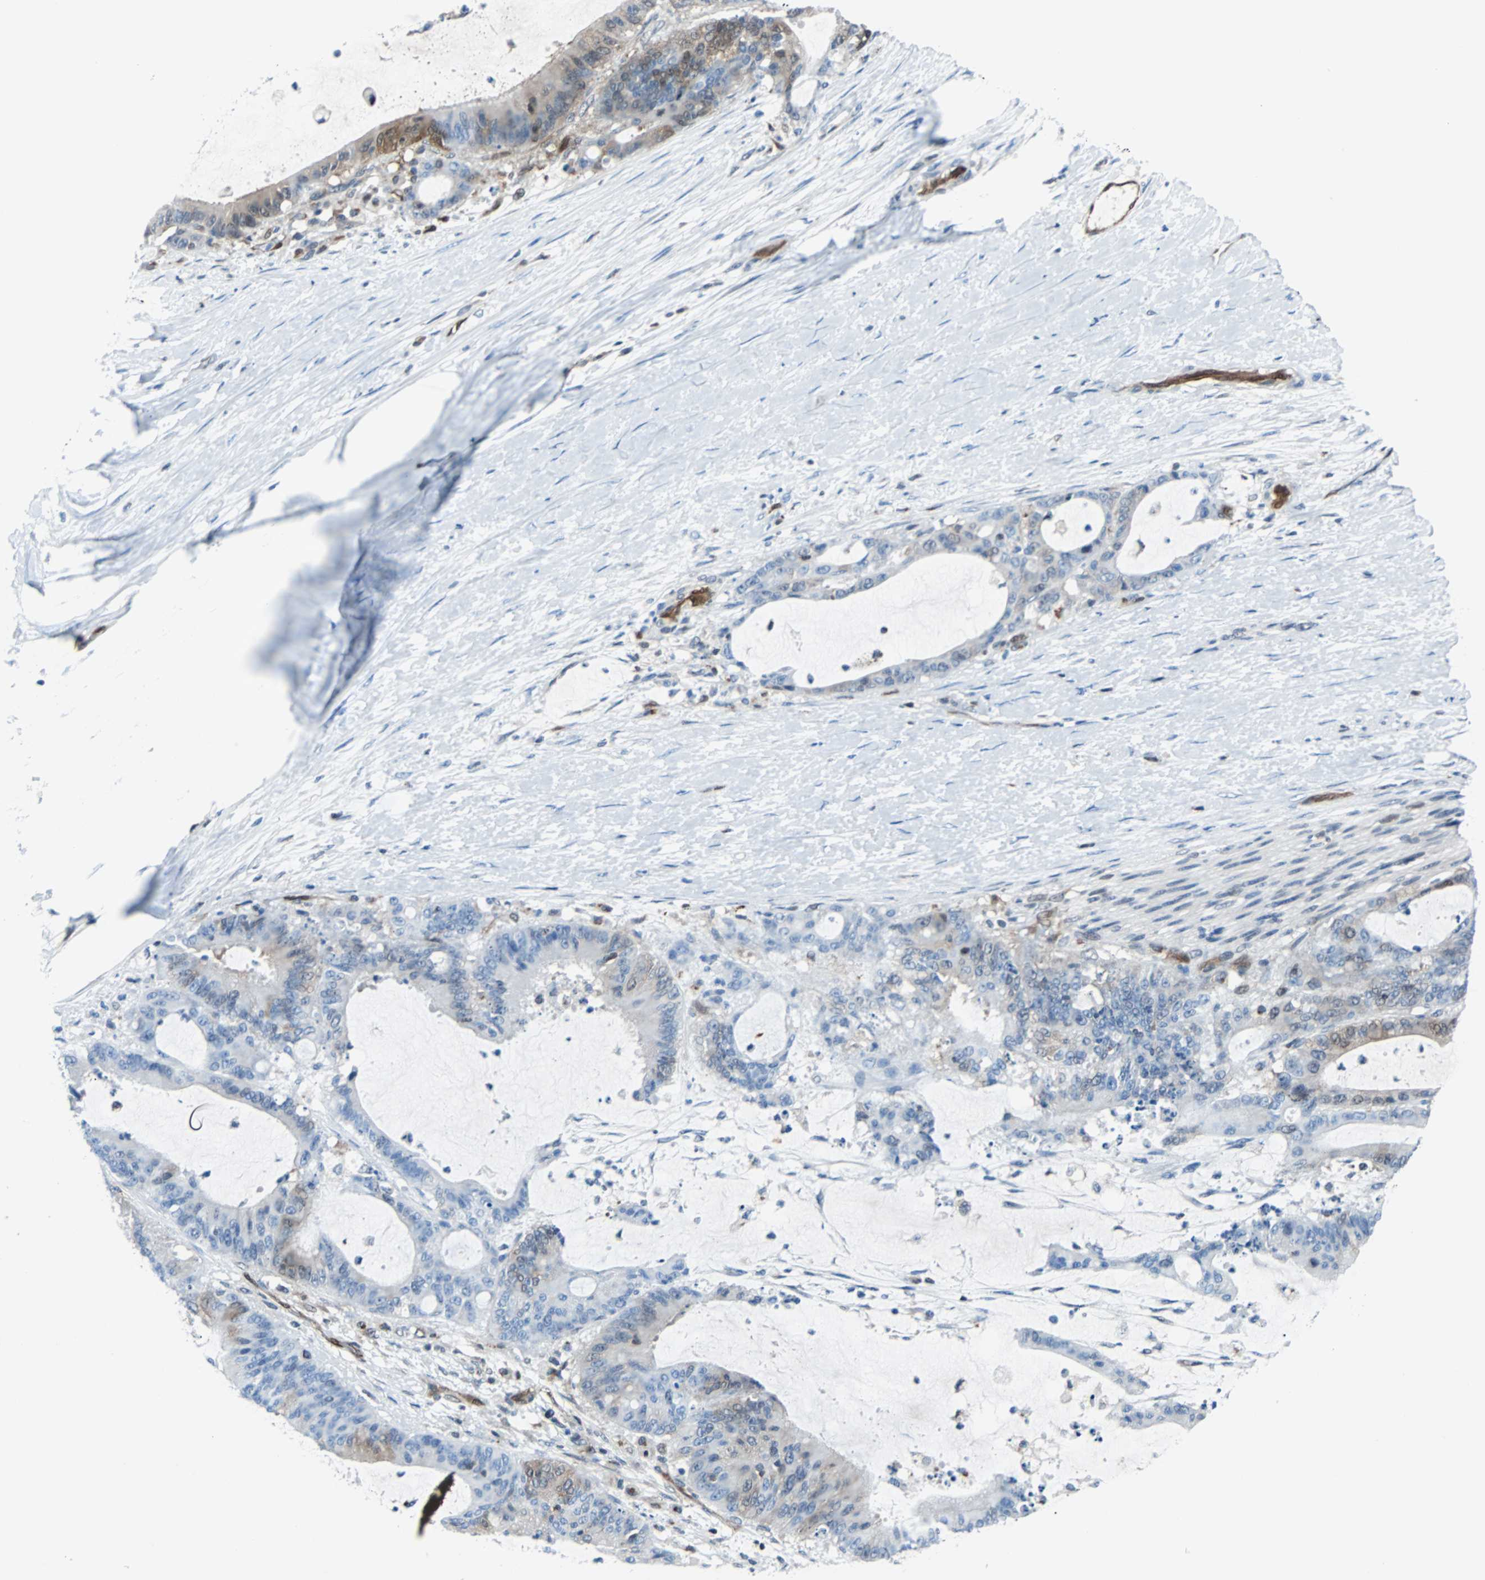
{"staining": {"intensity": "weak", "quantity": "<25%", "location": "cytoplasmic/membranous"}, "tissue": "liver cancer", "cell_type": "Tumor cells", "image_type": "cancer", "snomed": [{"axis": "morphology", "description": "Cholangiocarcinoma"}, {"axis": "topography", "description": "Liver"}], "caption": "There is no significant staining in tumor cells of liver cancer.", "gene": "MAP2K6", "patient": {"sex": "female", "age": 73}}